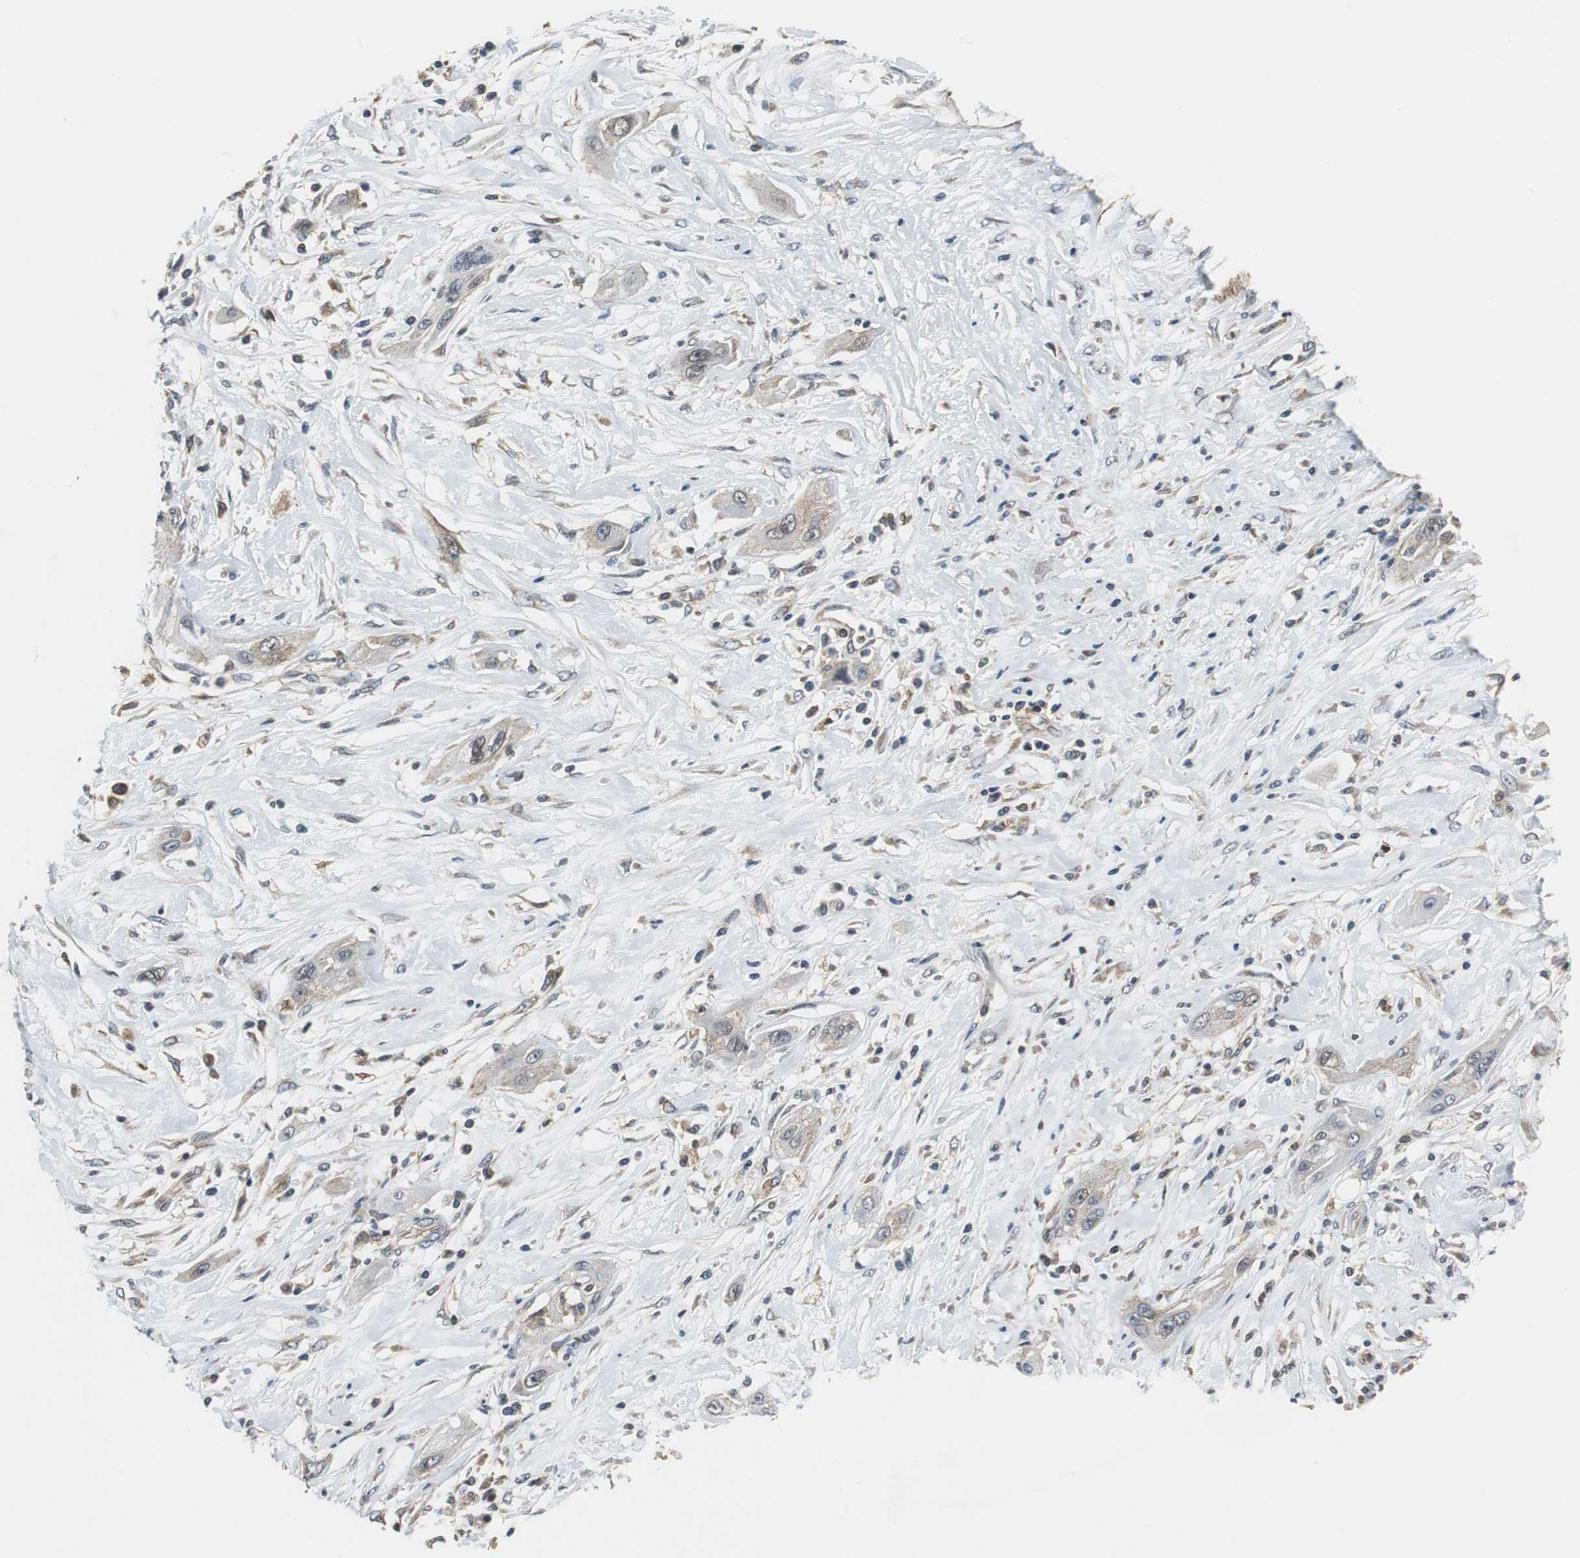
{"staining": {"intensity": "weak", "quantity": "25%-75%", "location": "cytoplasmic/membranous"}, "tissue": "lung cancer", "cell_type": "Tumor cells", "image_type": "cancer", "snomed": [{"axis": "morphology", "description": "Squamous cell carcinoma, NOS"}, {"axis": "topography", "description": "Lung"}], "caption": "An image of human lung squamous cell carcinoma stained for a protein reveals weak cytoplasmic/membranous brown staining in tumor cells.", "gene": "VBP1", "patient": {"sex": "female", "age": 47}}